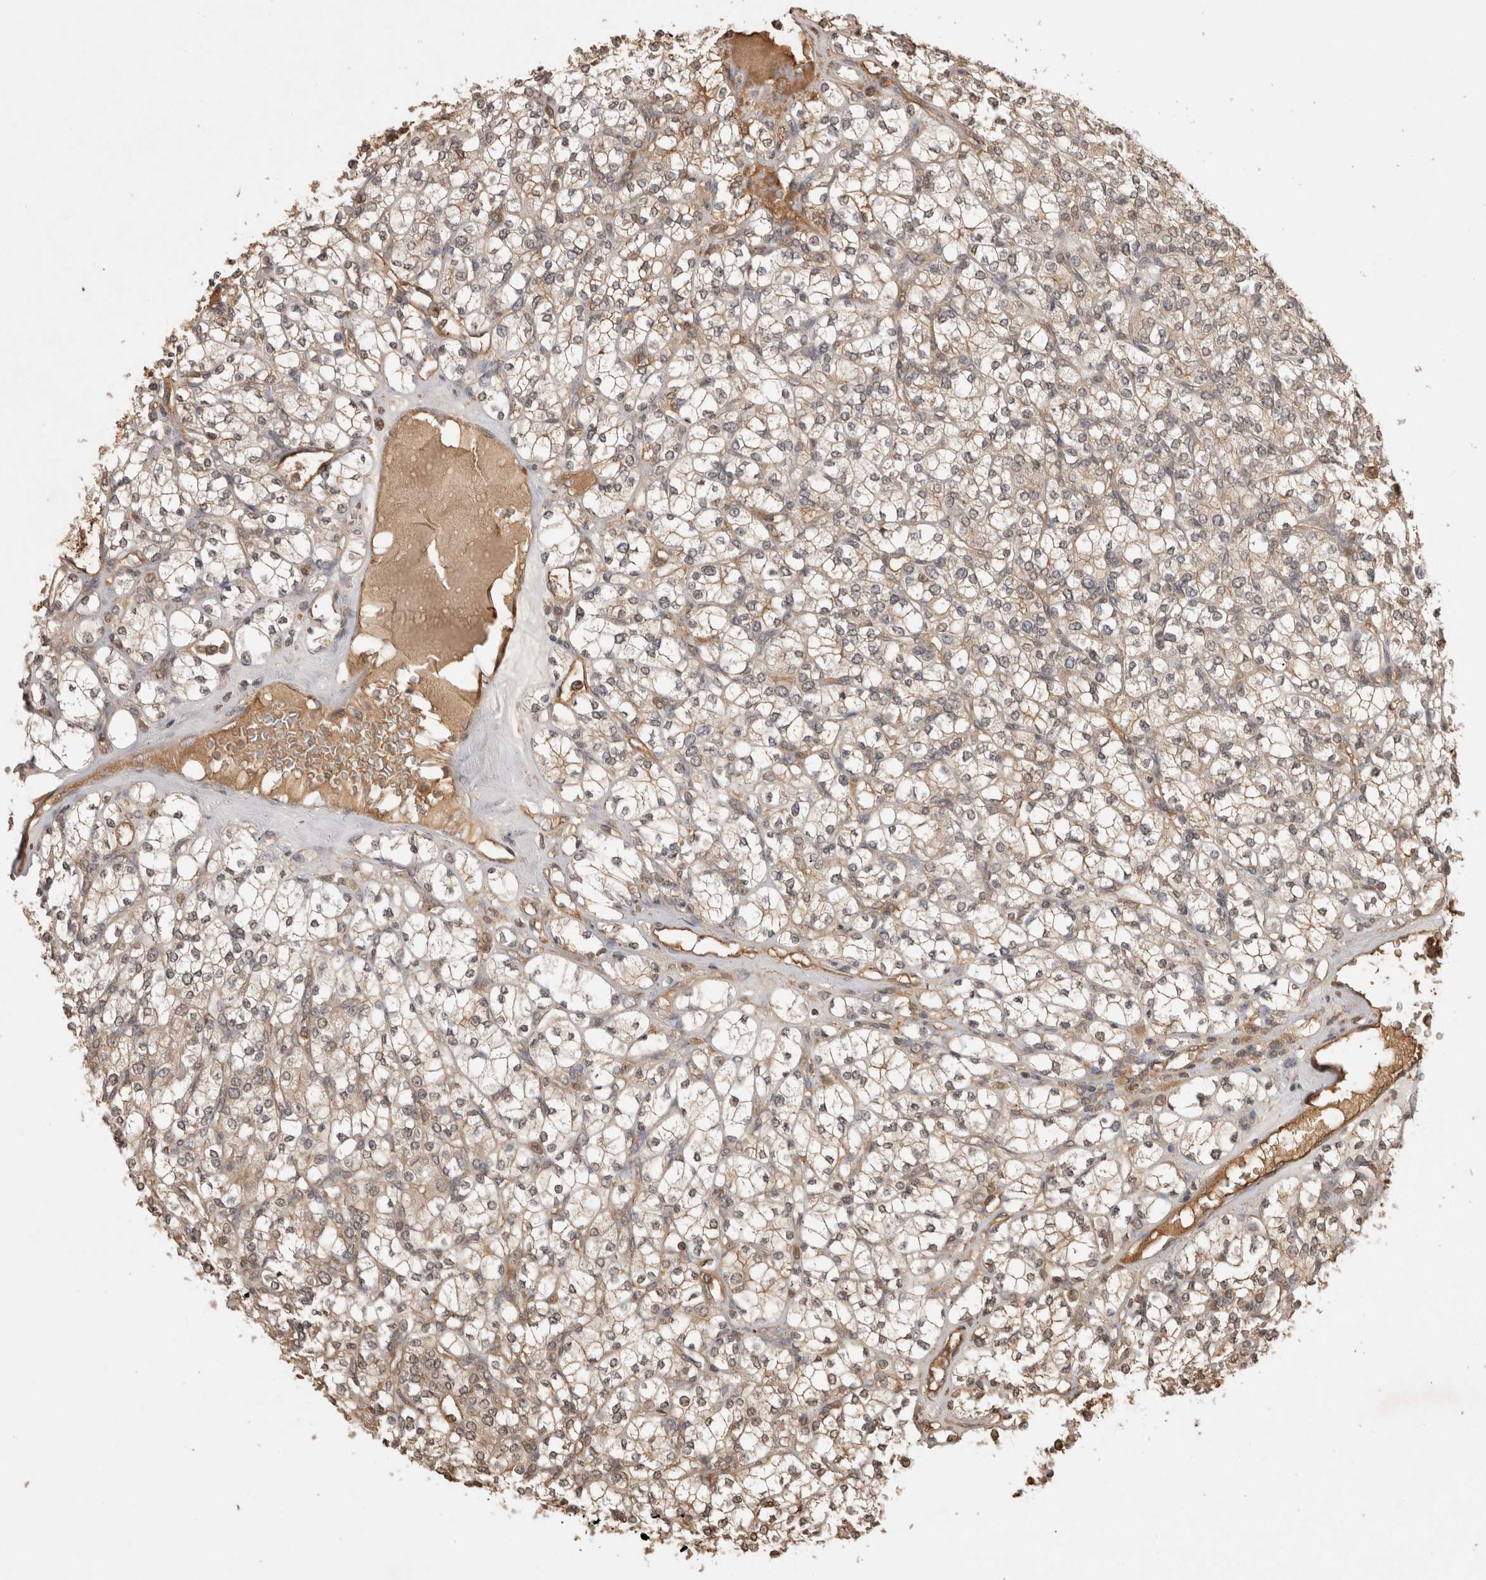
{"staining": {"intensity": "weak", "quantity": "25%-75%", "location": "cytoplasmic/membranous"}, "tissue": "renal cancer", "cell_type": "Tumor cells", "image_type": "cancer", "snomed": [{"axis": "morphology", "description": "Adenocarcinoma, NOS"}, {"axis": "topography", "description": "Kidney"}], "caption": "There is low levels of weak cytoplasmic/membranous positivity in tumor cells of adenocarcinoma (renal), as demonstrated by immunohistochemical staining (brown color).", "gene": "PRMT3", "patient": {"sex": "male", "age": 77}}